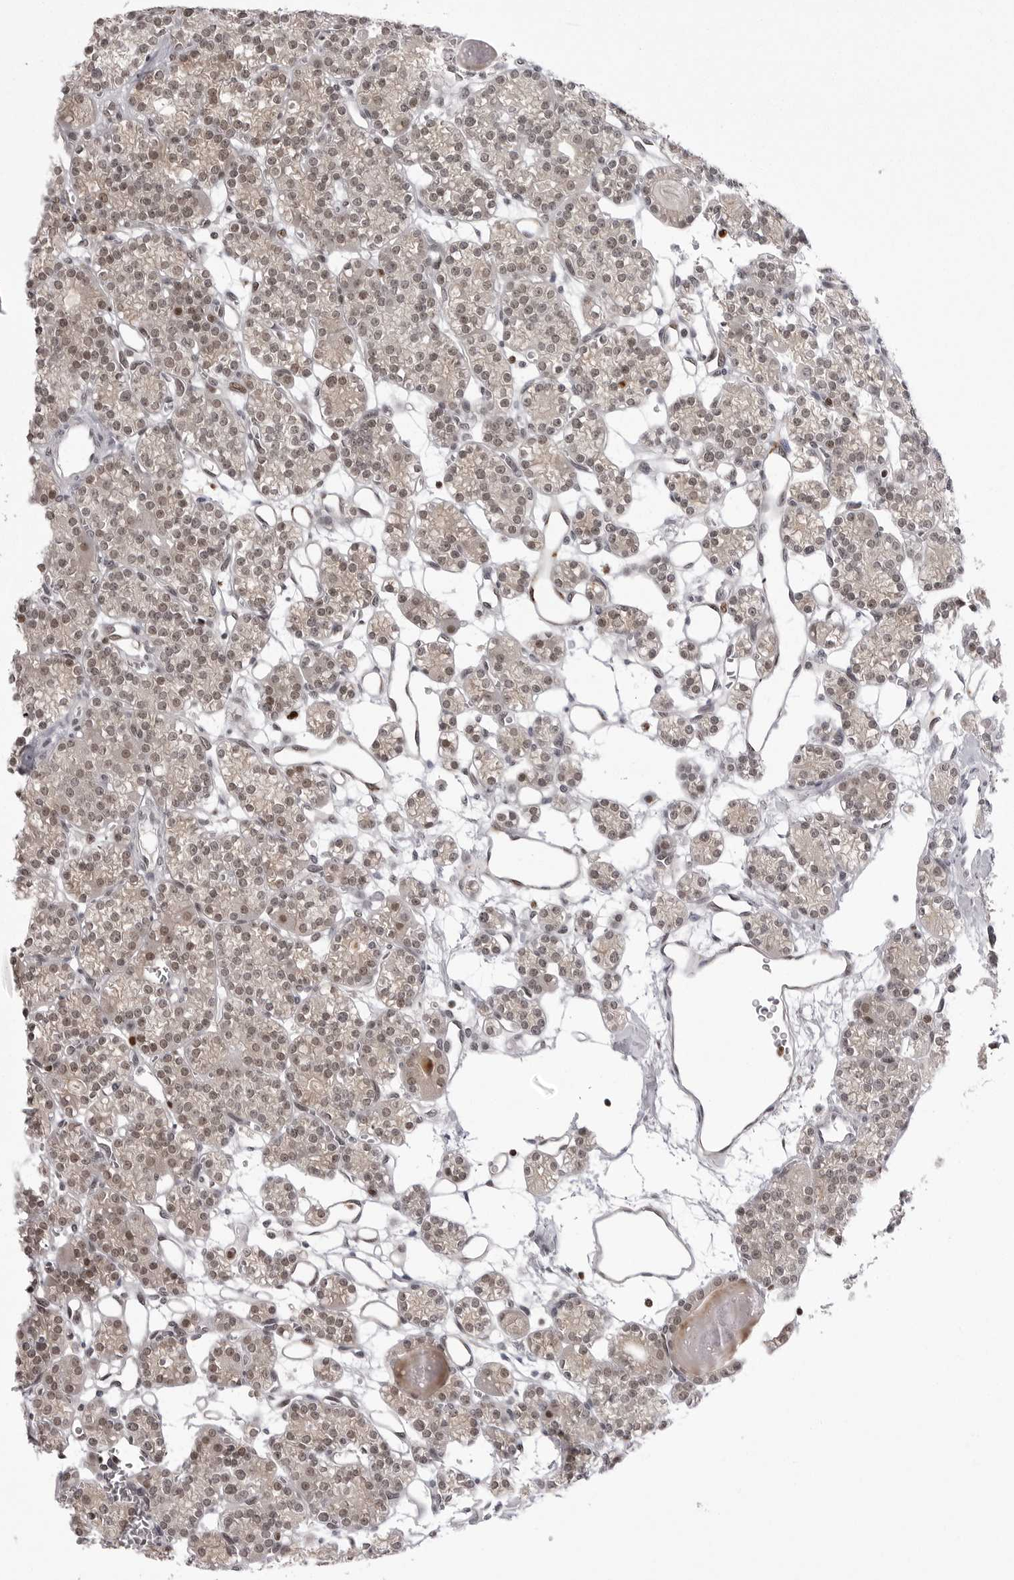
{"staining": {"intensity": "weak", "quantity": ">75%", "location": "cytoplasmic/membranous,nuclear"}, "tissue": "parathyroid gland", "cell_type": "Glandular cells", "image_type": "normal", "snomed": [{"axis": "morphology", "description": "Normal tissue, NOS"}, {"axis": "topography", "description": "Parathyroid gland"}], "caption": "Parathyroid gland stained with IHC exhibits weak cytoplasmic/membranous,nuclear expression in about >75% of glandular cells.", "gene": "PTK2B", "patient": {"sex": "female", "age": 64}}